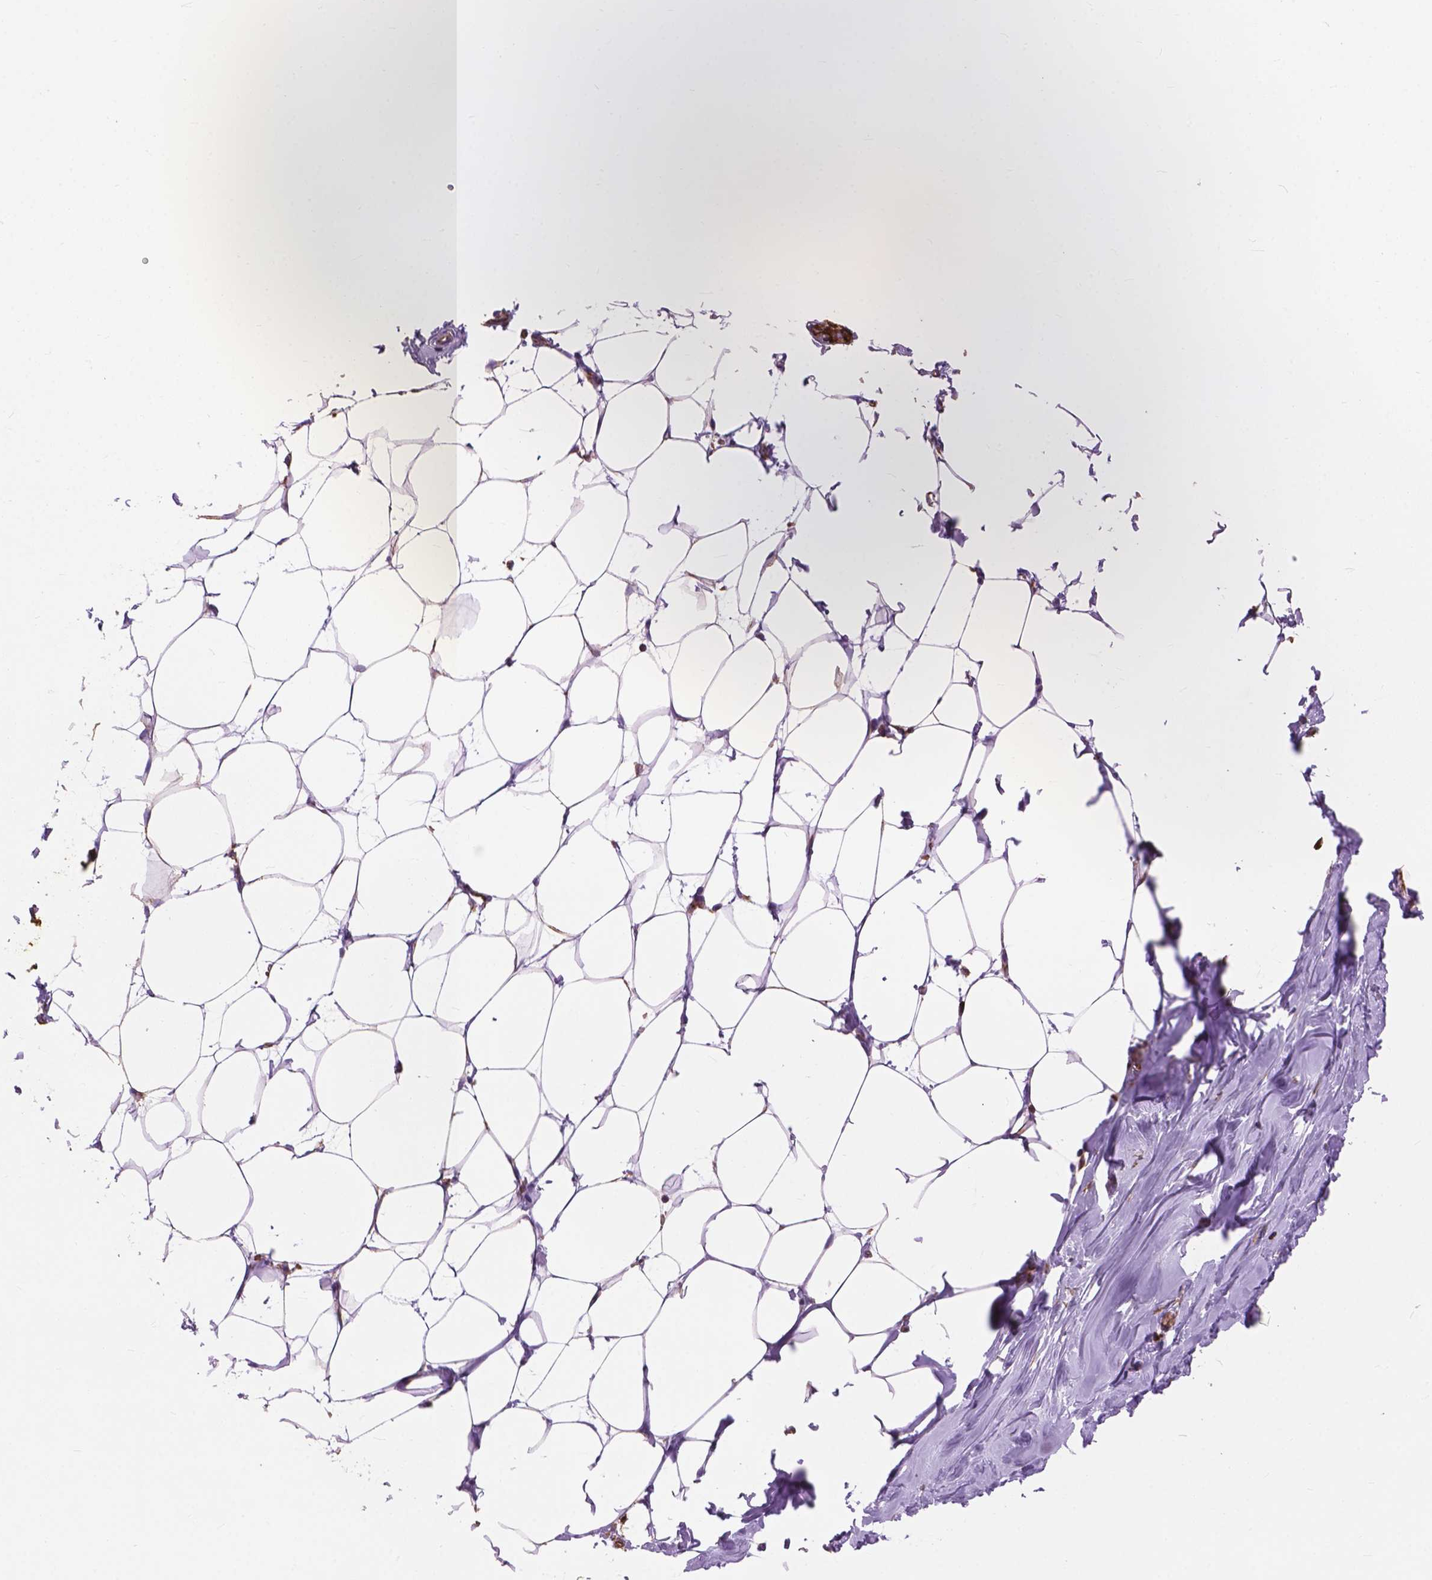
{"staining": {"intensity": "moderate", "quantity": ">75%", "location": "nuclear"}, "tissue": "breast", "cell_type": "Adipocytes", "image_type": "normal", "snomed": [{"axis": "morphology", "description": "Normal tissue, NOS"}, {"axis": "topography", "description": "Breast"}], "caption": "Protein positivity by IHC displays moderate nuclear positivity in about >75% of adipocytes in benign breast.", "gene": "RPL37A", "patient": {"sex": "female", "age": 27}}